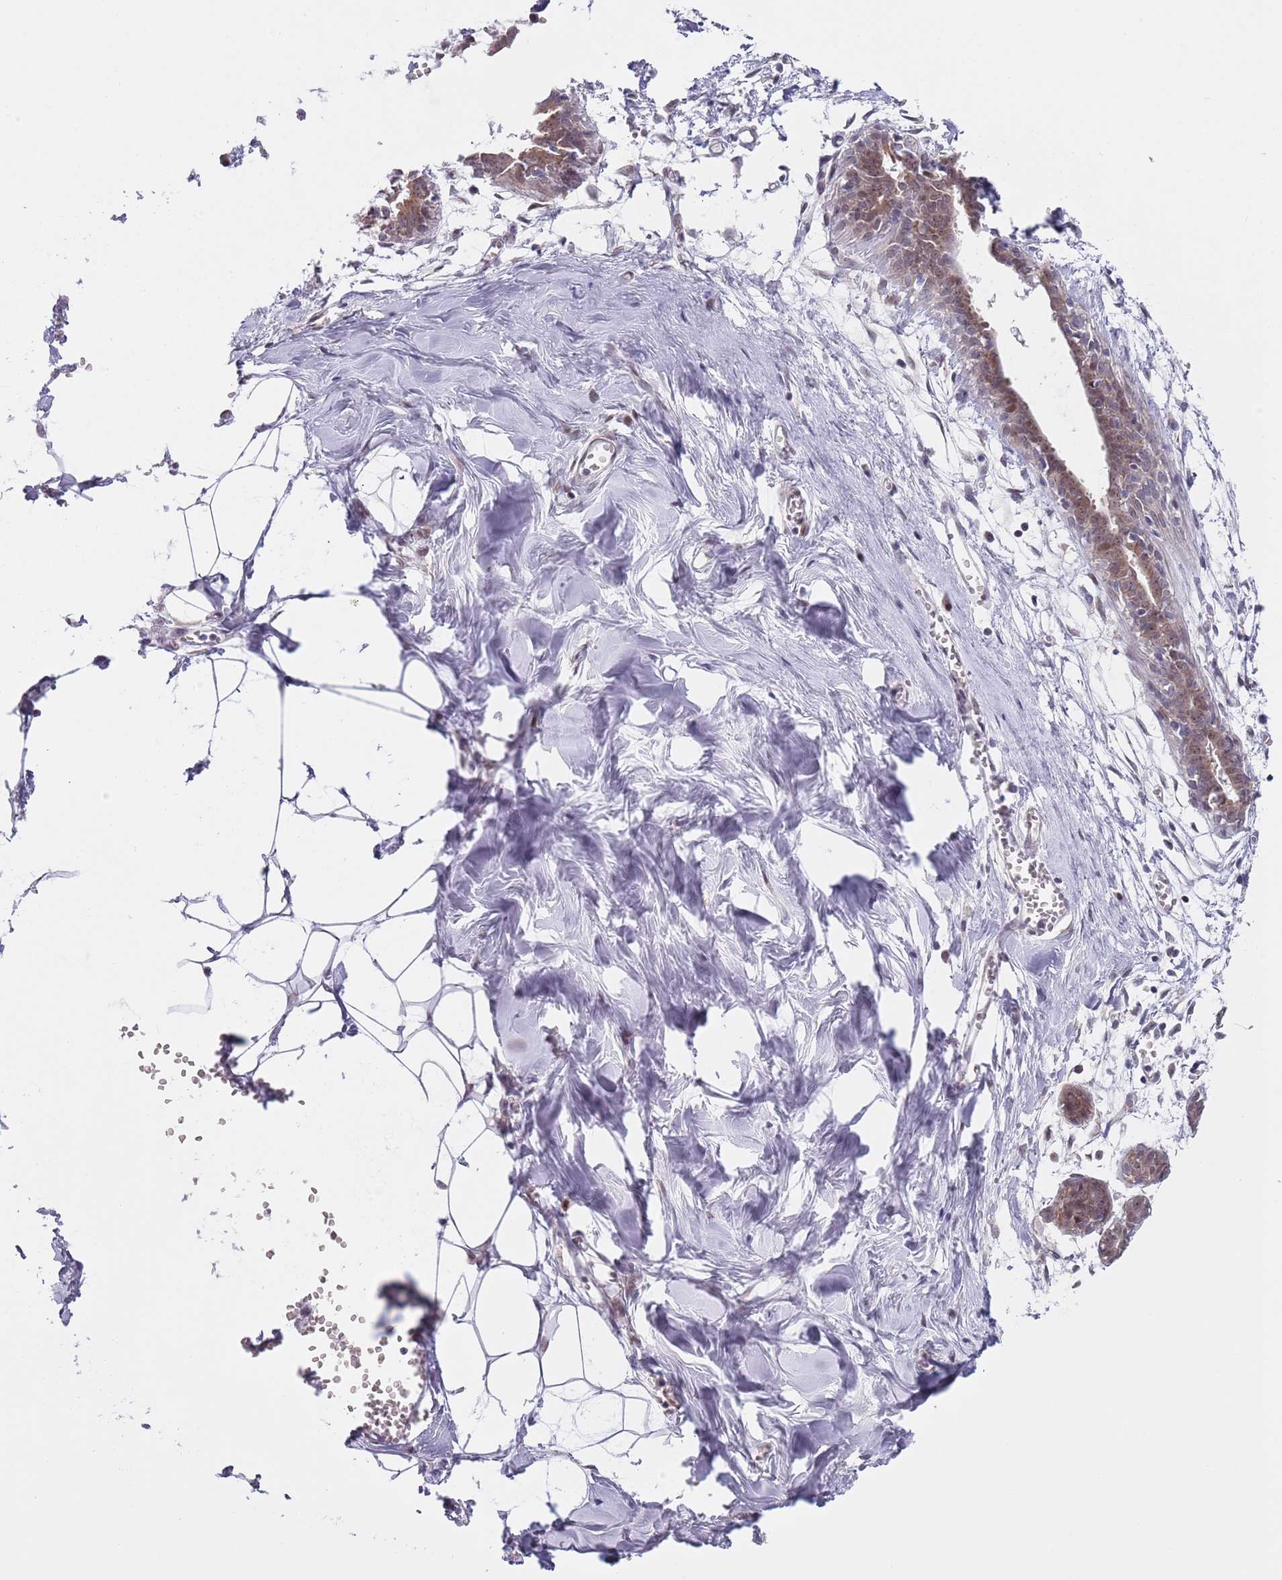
{"staining": {"intensity": "negative", "quantity": "none", "location": "none"}, "tissue": "breast", "cell_type": "Adipocytes", "image_type": "normal", "snomed": [{"axis": "morphology", "description": "Normal tissue, NOS"}, {"axis": "topography", "description": "Breast"}], "caption": "Immunohistochemistry (IHC) of normal breast displays no expression in adipocytes.", "gene": "SLC25A32", "patient": {"sex": "female", "age": 27}}